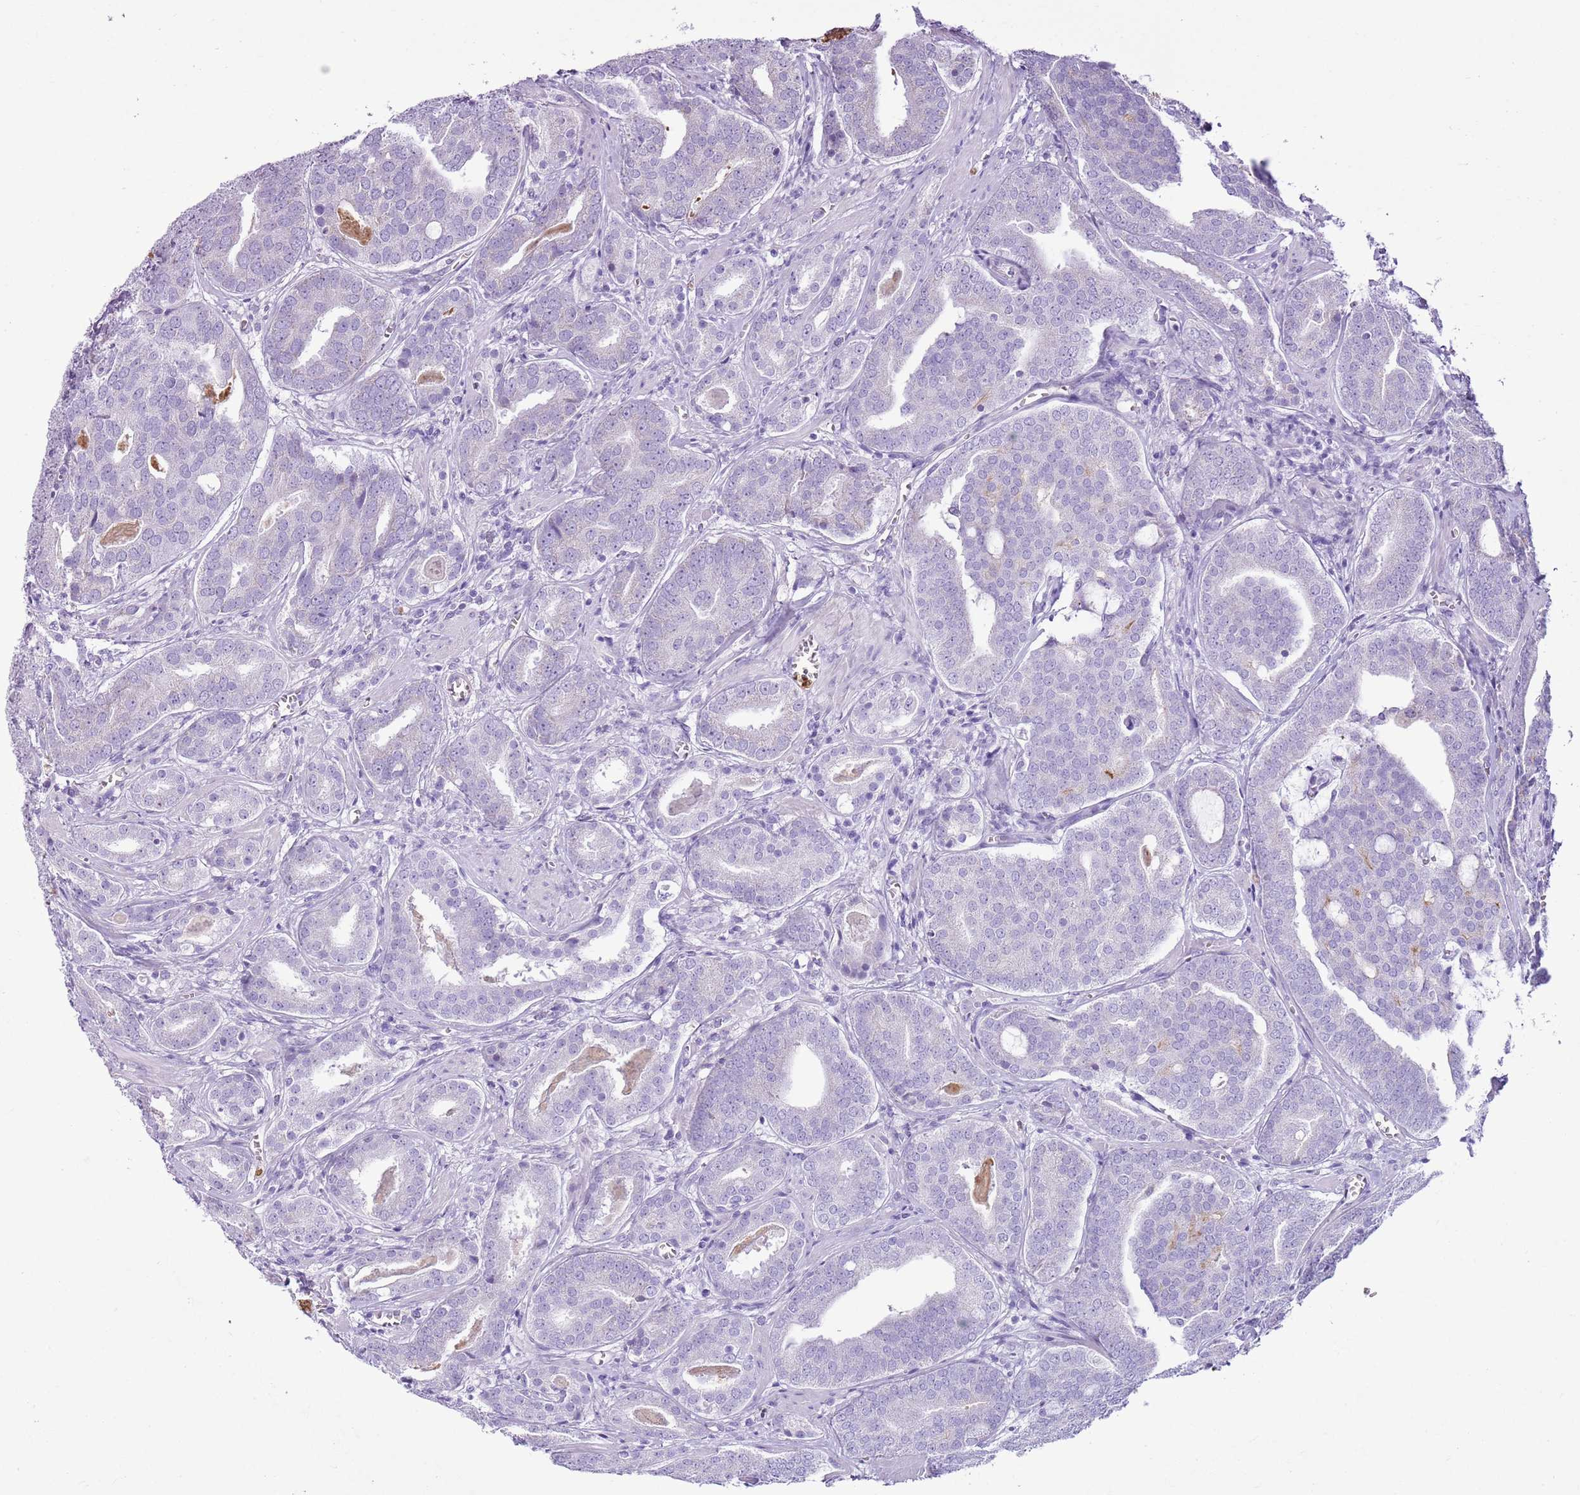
{"staining": {"intensity": "negative", "quantity": "none", "location": "none"}, "tissue": "prostate cancer", "cell_type": "Tumor cells", "image_type": "cancer", "snomed": [{"axis": "morphology", "description": "Adenocarcinoma, High grade"}, {"axis": "topography", "description": "Prostate"}], "caption": "The photomicrograph displays no staining of tumor cells in prostate cancer.", "gene": "CD177", "patient": {"sex": "male", "age": 55}}